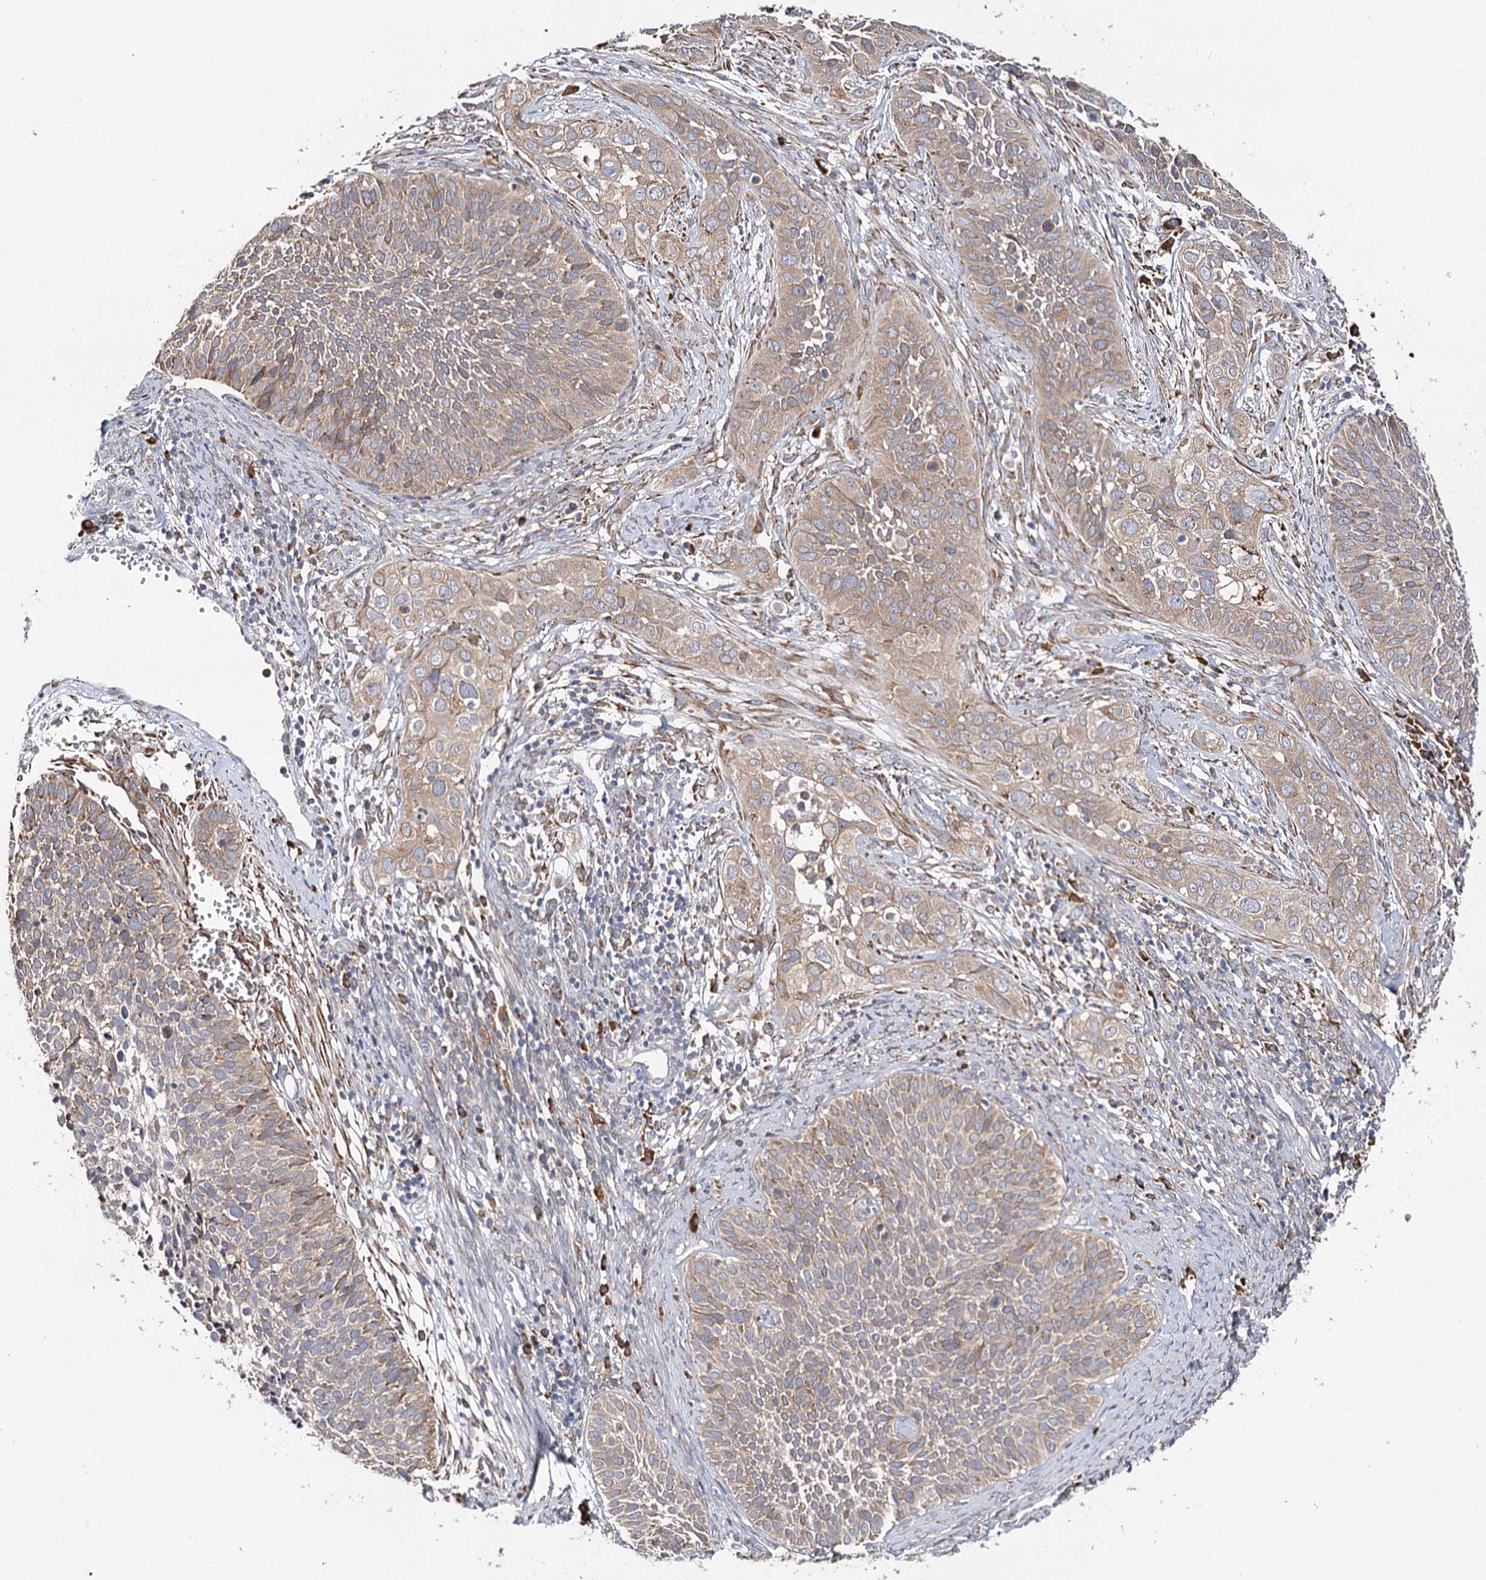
{"staining": {"intensity": "weak", "quantity": ">75%", "location": "cytoplasmic/membranous"}, "tissue": "cervical cancer", "cell_type": "Tumor cells", "image_type": "cancer", "snomed": [{"axis": "morphology", "description": "Squamous cell carcinoma, NOS"}, {"axis": "topography", "description": "Cervix"}], "caption": "Tumor cells reveal weak cytoplasmic/membranous positivity in about >75% of cells in squamous cell carcinoma (cervical). (DAB (3,3'-diaminobenzidine) IHC with brightfield microscopy, high magnification).", "gene": "VEGFA", "patient": {"sex": "female", "age": 34}}